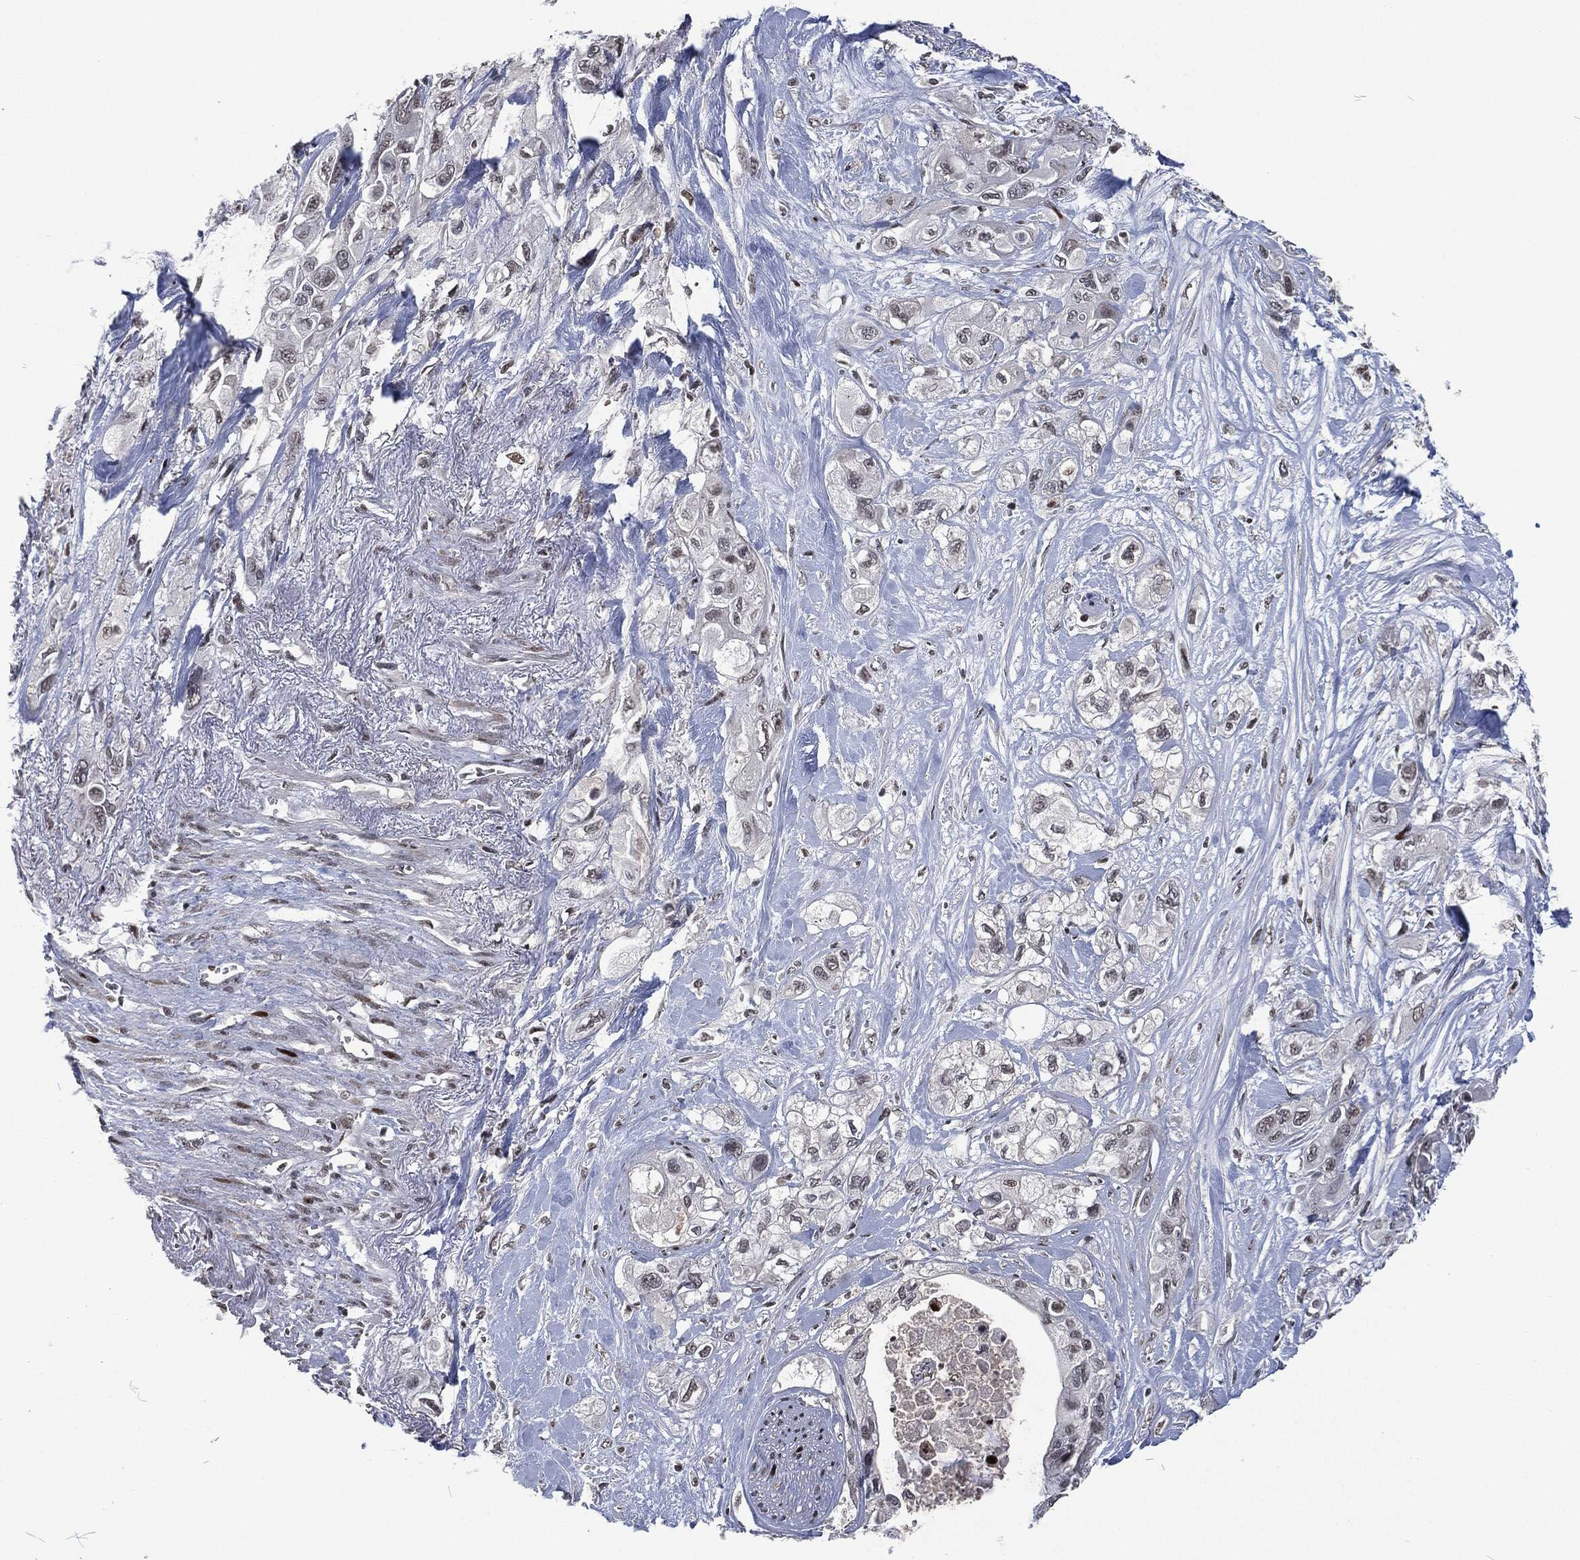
{"staining": {"intensity": "negative", "quantity": "none", "location": "none"}, "tissue": "pancreatic cancer", "cell_type": "Tumor cells", "image_type": "cancer", "snomed": [{"axis": "morphology", "description": "Adenocarcinoma, NOS"}, {"axis": "topography", "description": "Pancreas"}], "caption": "DAB (3,3'-diaminobenzidine) immunohistochemical staining of pancreatic cancer (adenocarcinoma) exhibits no significant expression in tumor cells.", "gene": "EGFR", "patient": {"sex": "male", "age": 72}}